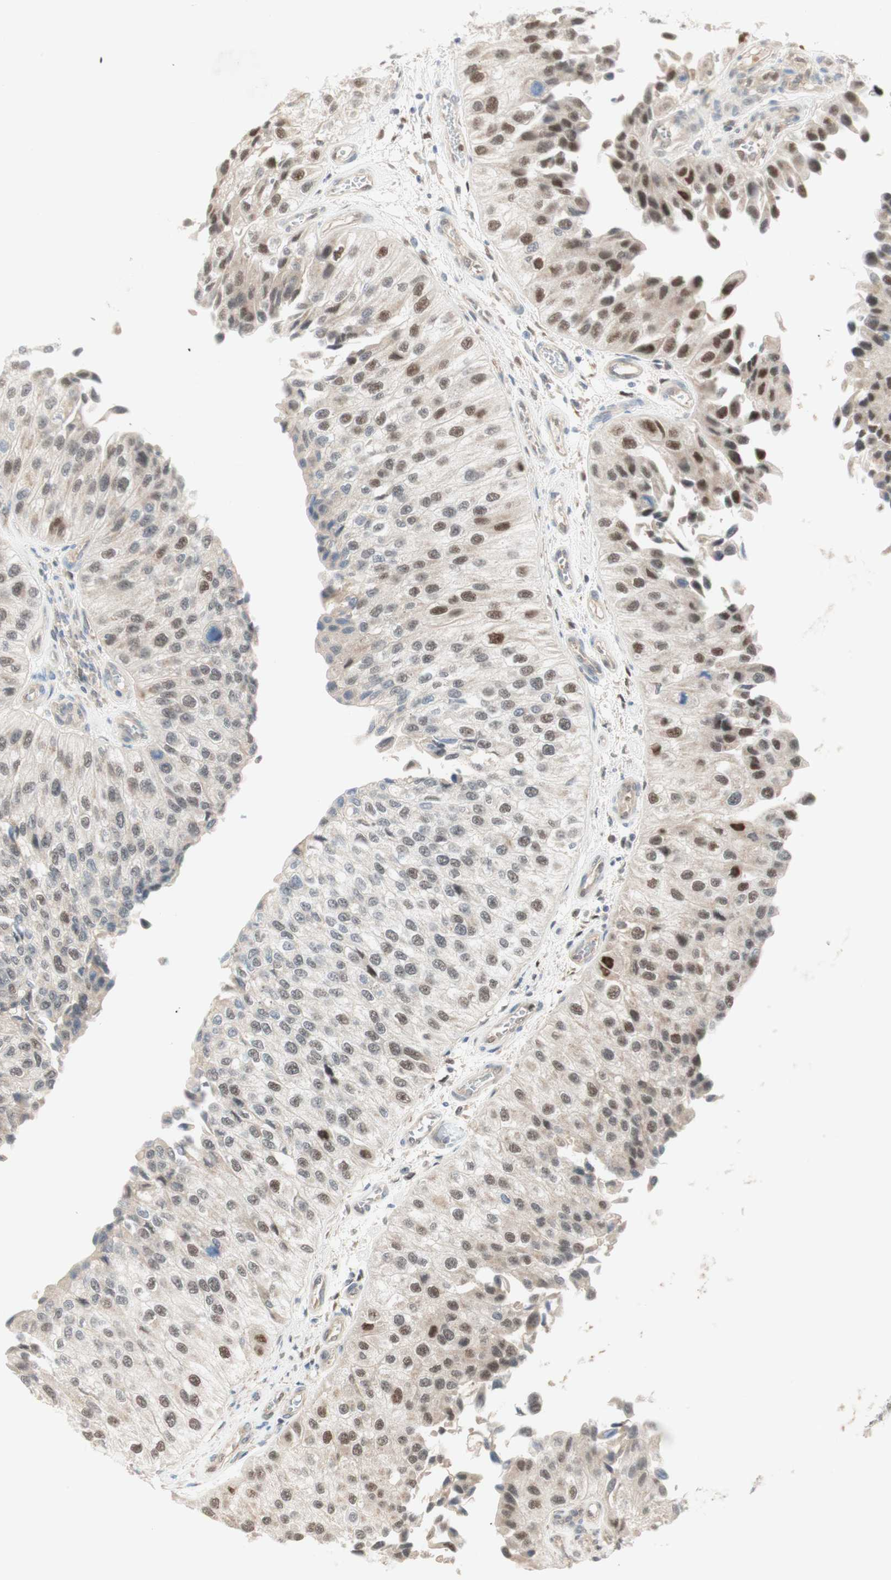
{"staining": {"intensity": "weak", "quantity": "25%-75%", "location": "nuclear"}, "tissue": "urothelial cancer", "cell_type": "Tumor cells", "image_type": "cancer", "snomed": [{"axis": "morphology", "description": "Urothelial carcinoma, High grade"}, {"axis": "topography", "description": "Kidney"}, {"axis": "topography", "description": "Urinary bladder"}], "caption": "A high-resolution image shows immunohistochemistry staining of urothelial cancer, which shows weak nuclear staining in approximately 25%-75% of tumor cells.", "gene": "RFNG", "patient": {"sex": "male", "age": 77}}